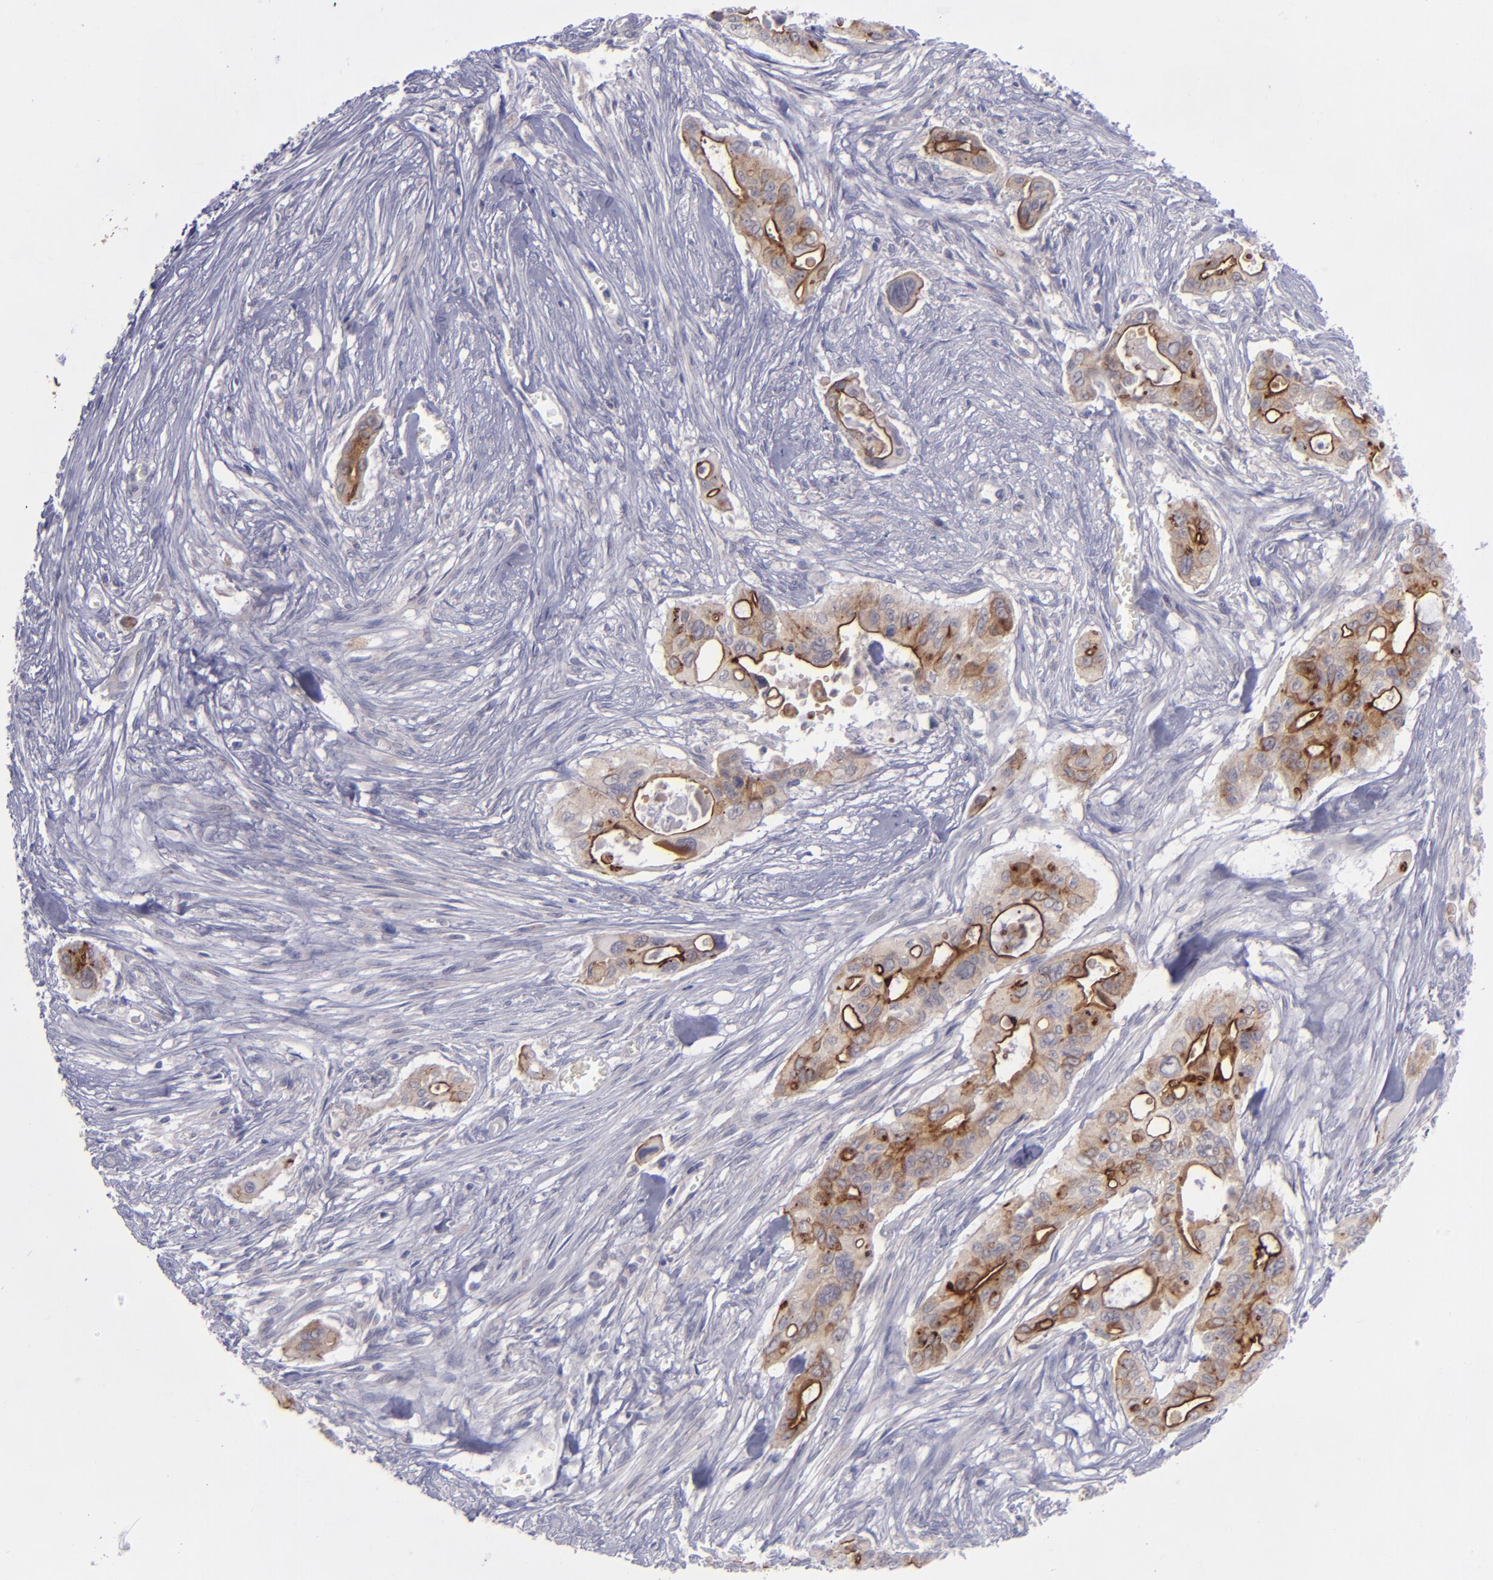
{"staining": {"intensity": "moderate", "quantity": ">75%", "location": "cytoplasmic/membranous"}, "tissue": "pancreatic cancer", "cell_type": "Tumor cells", "image_type": "cancer", "snomed": [{"axis": "morphology", "description": "Adenocarcinoma, NOS"}, {"axis": "topography", "description": "Pancreas"}], "caption": "Human pancreatic adenocarcinoma stained for a protein (brown) reveals moderate cytoplasmic/membranous positive positivity in about >75% of tumor cells.", "gene": "EVPL", "patient": {"sex": "male", "age": 77}}